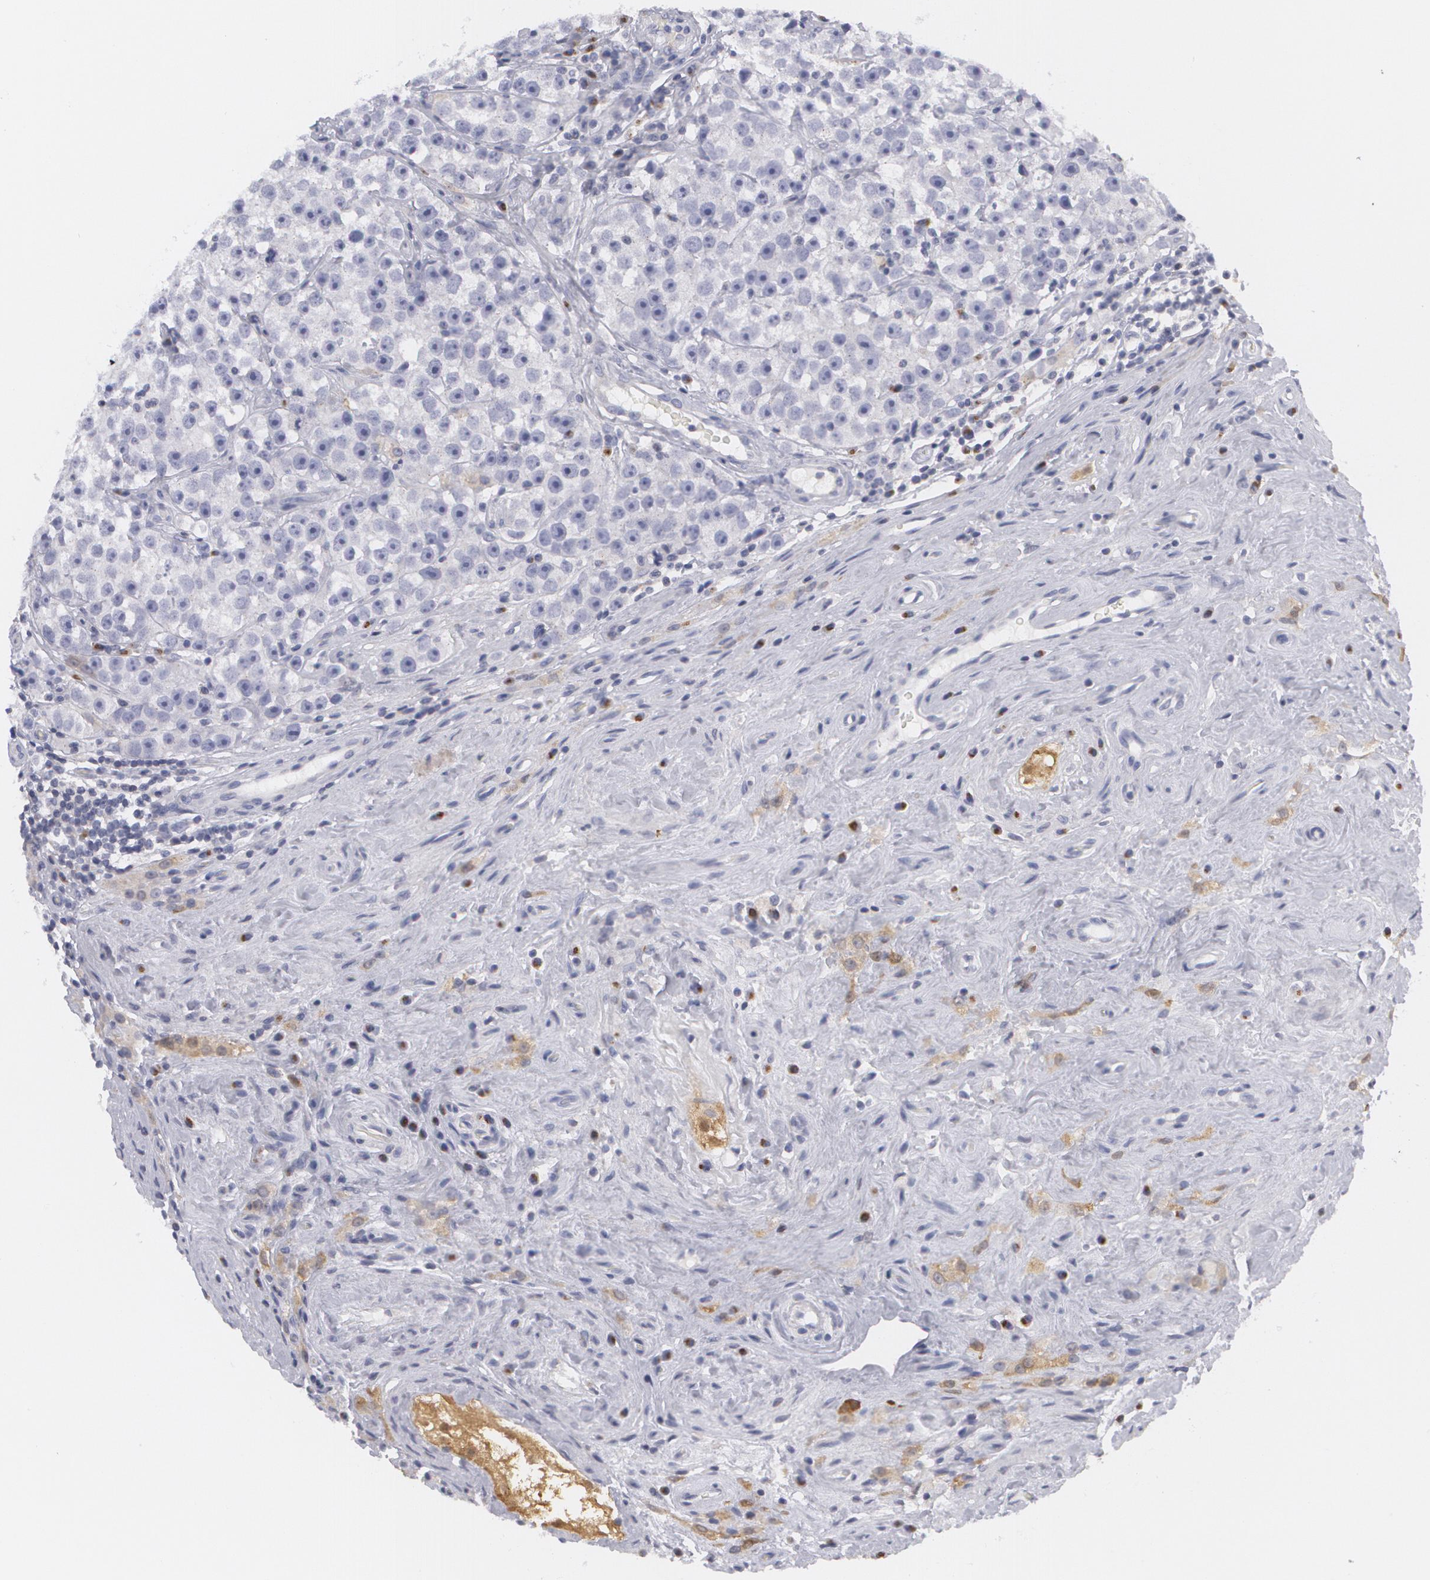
{"staining": {"intensity": "negative", "quantity": "none", "location": "none"}, "tissue": "testis cancer", "cell_type": "Tumor cells", "image_type": "cancer", "snomed": [{"axis": "morphology", "description": "Seminoma, NOS"}, {"axis": "topography", "description": "Testis"}], "caption": "This photomicrograph is of testis cancer (seminoma) stained with IHC to label a protein in brown with the nuclei are counter-stained blue. There is no expression in tumor cells. (Brightfield microscopy of DAB immunohistochemistry (IHC) at high magnification).", "gene": "MBNL3", "patient": {"sex": "male", "age": 32}}